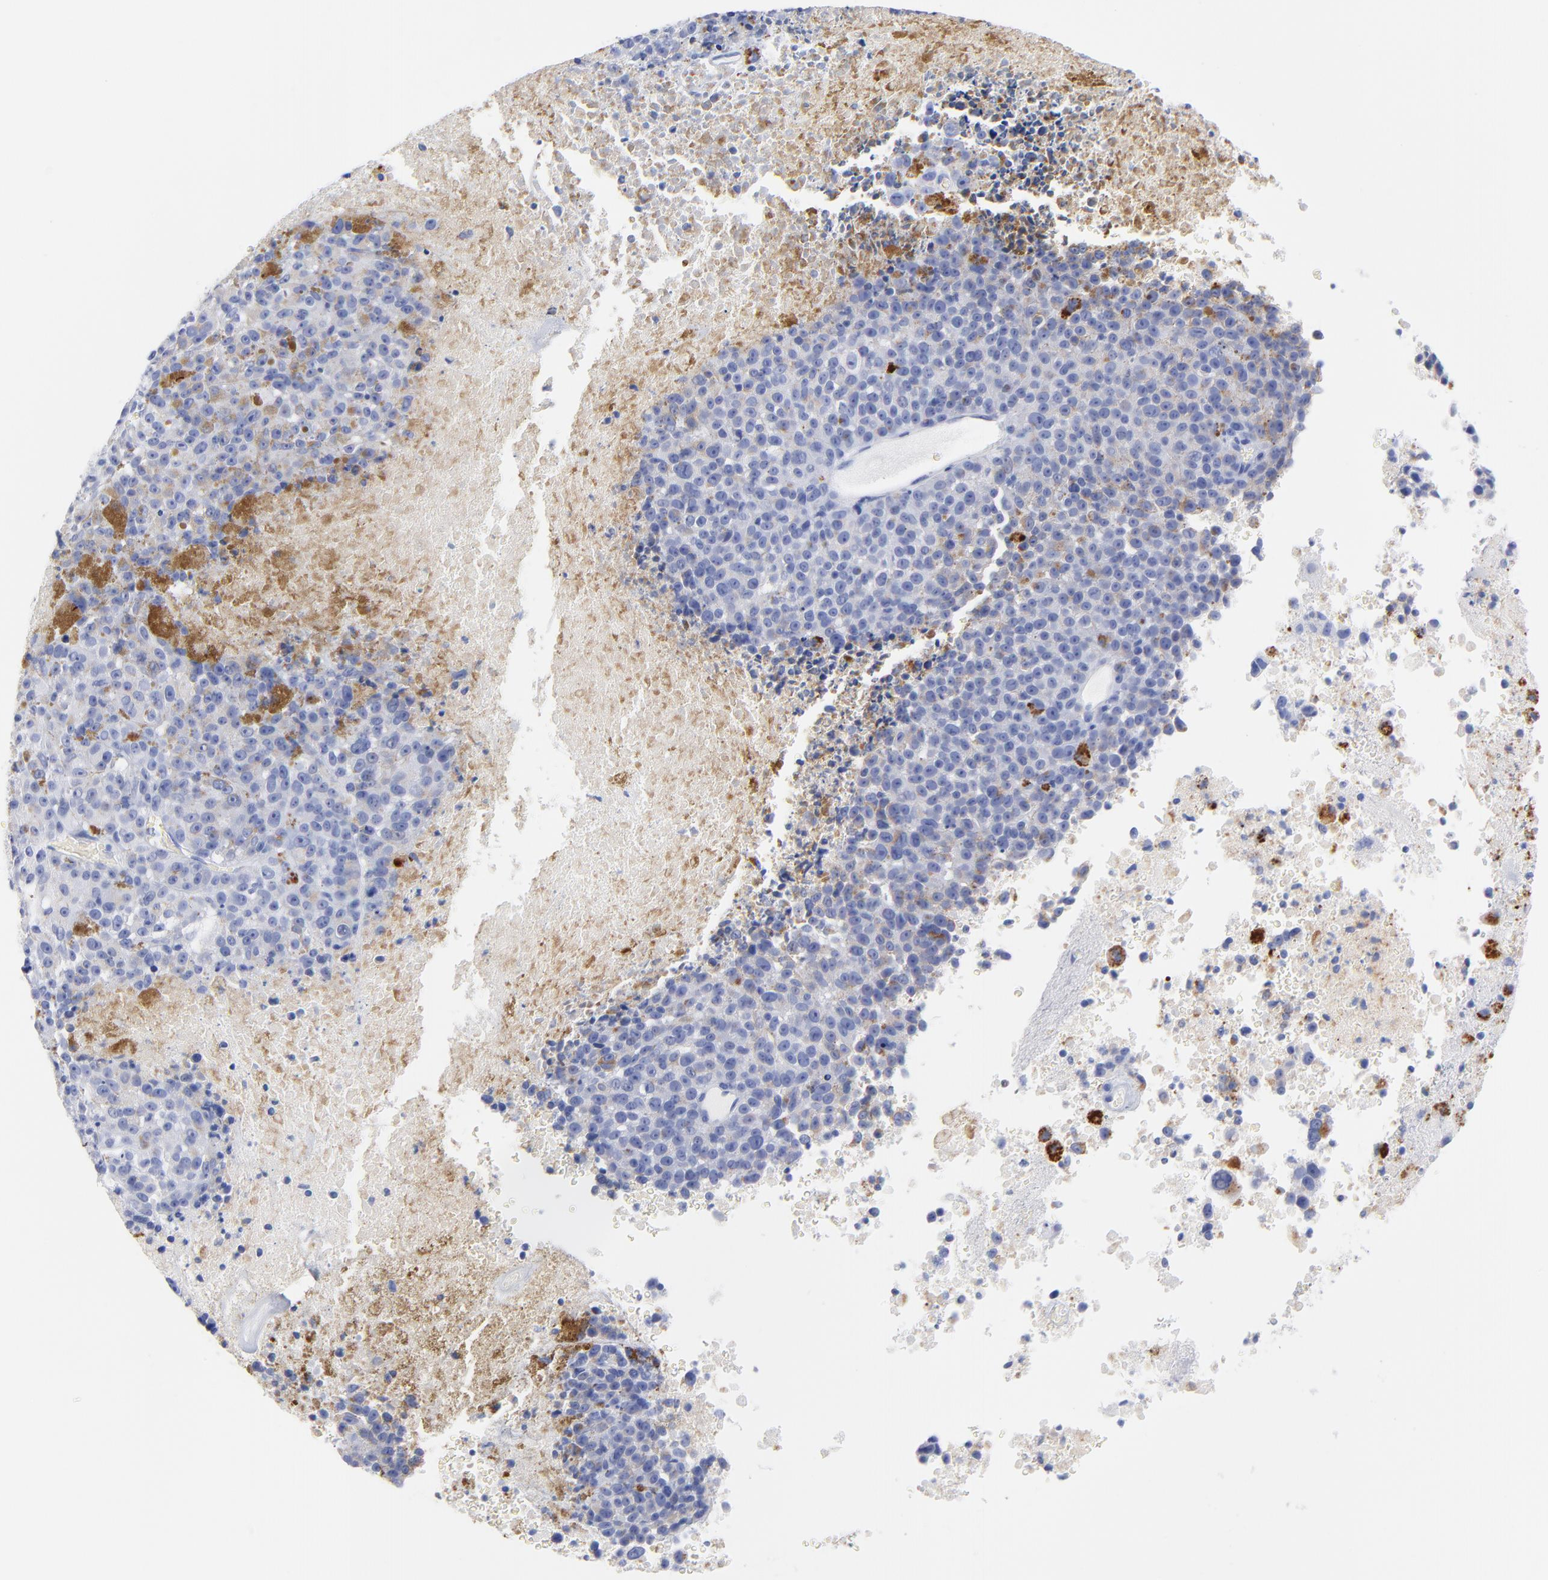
{"staining": {"intensity": "weak", "quantity": "25%-75%", "location": "cytoplasmic/membranous"}, "tissue": "melanoma", "cell_type": "Tumor cells", "image_type": "cancer", "snomed": [{"axis": "morphology", "description": "Malignant melanoma, Metastatic site"}, {"axis": "topography", "description": "Cerebral cortex"}], "caption": "Protein expression analysis of malignant melanoma (metastatic site) reveals weak cytoplasmic/membranous staining in approximately 25%-75% of tumor cells. (Brightfield microscopy of DAB IHC at high magnification).", "gene": "CPVL", "patient": {"sex": "female", "age": 52}}